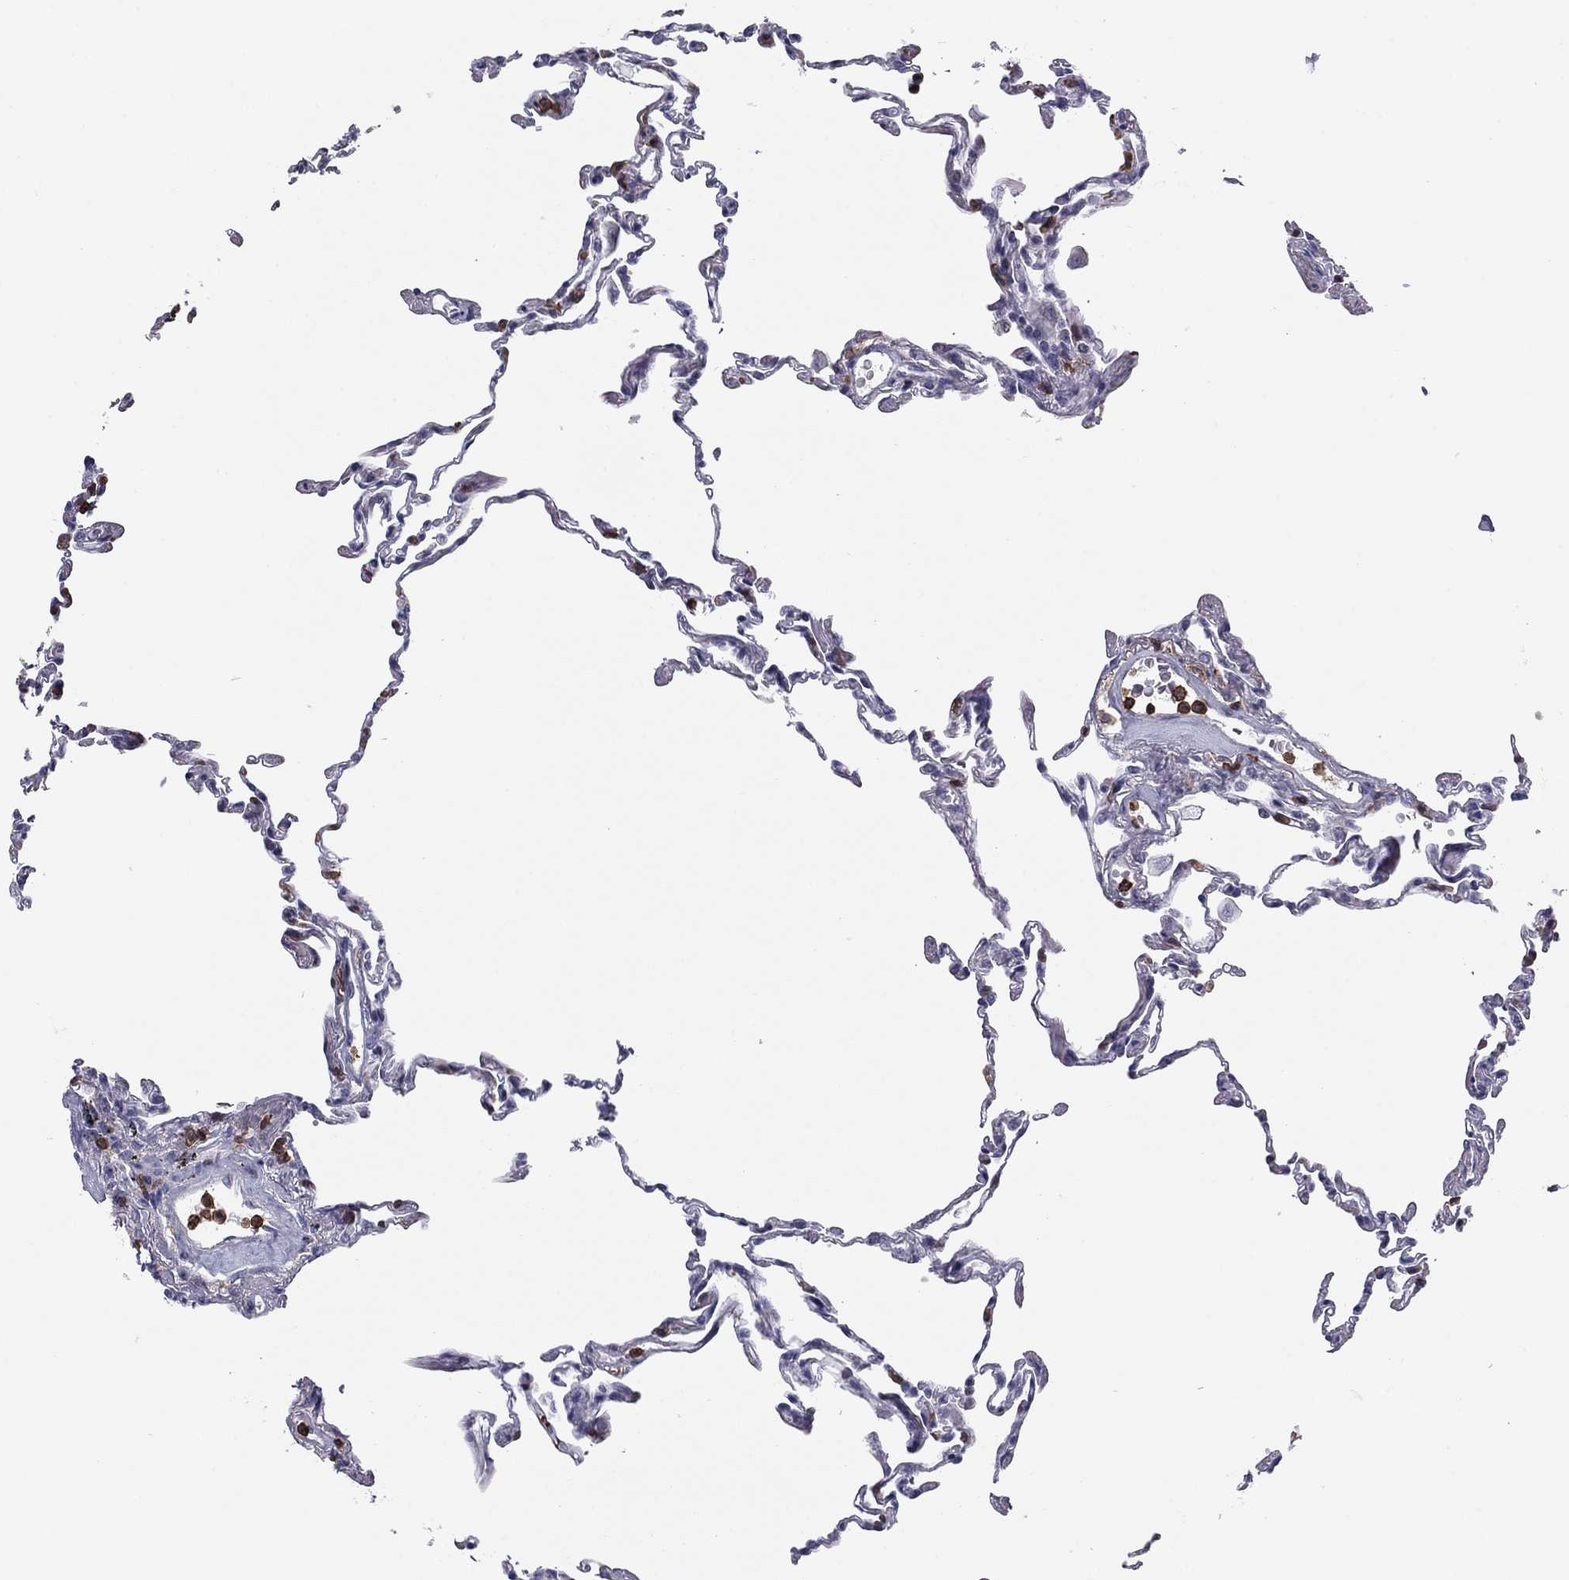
{"staining": {"intensity": "negative", "quantity": "none", "location": "none"}, "tissue": "lung", "cell_type": "Alveolar cells", "image_type": "normal", "snomed": [{"axis": "morphology", "description": "Normal tissue, NOS"}, {"axis": "topography", "description": "Lung"}], "caption": "This is a histopathology image of IHC staining of unremarkable lung, which shows no staining in alveolar cells.", "gene": "ARHGAP27", "patient": {"sex": "female", "age": 57}}